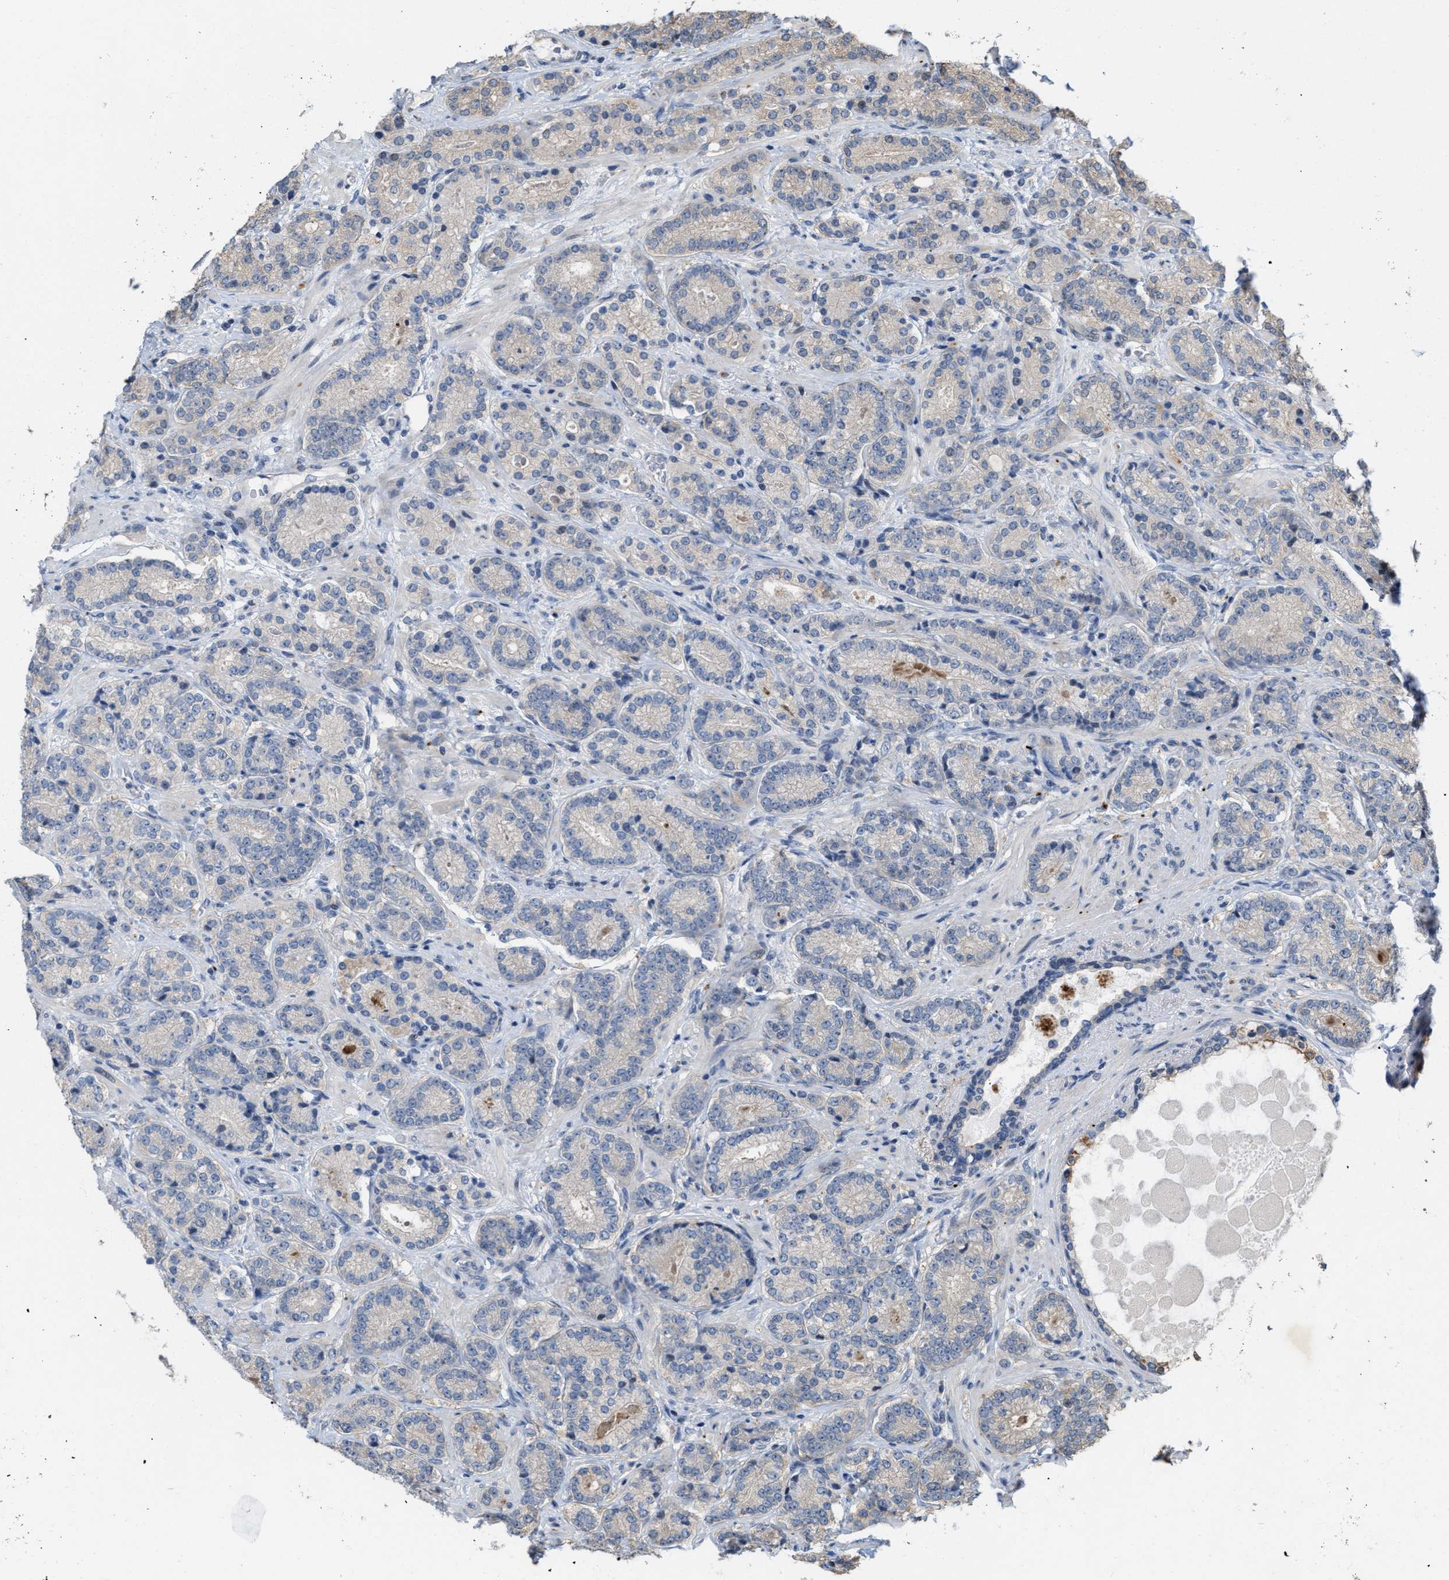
{"staining": {"intensity": "weak", "quantity": "<25%", "location": "cytoplasmic/membranous"}, "tissue": "prostate cancer", "cell_type": "Tumor cells", "image_type": "cancer", "snomed": [{"axis": "morphology", "description": "Adenocarcinoma, High grade"}, {"axis": "topography", "description": "Prostate"}], "caption": "Prostate cancer stained for a protein using IHC exhibits no expression tumor cells.", "gene": "CSNK1A1", "patient": {"sex": "male", "age": 61}}